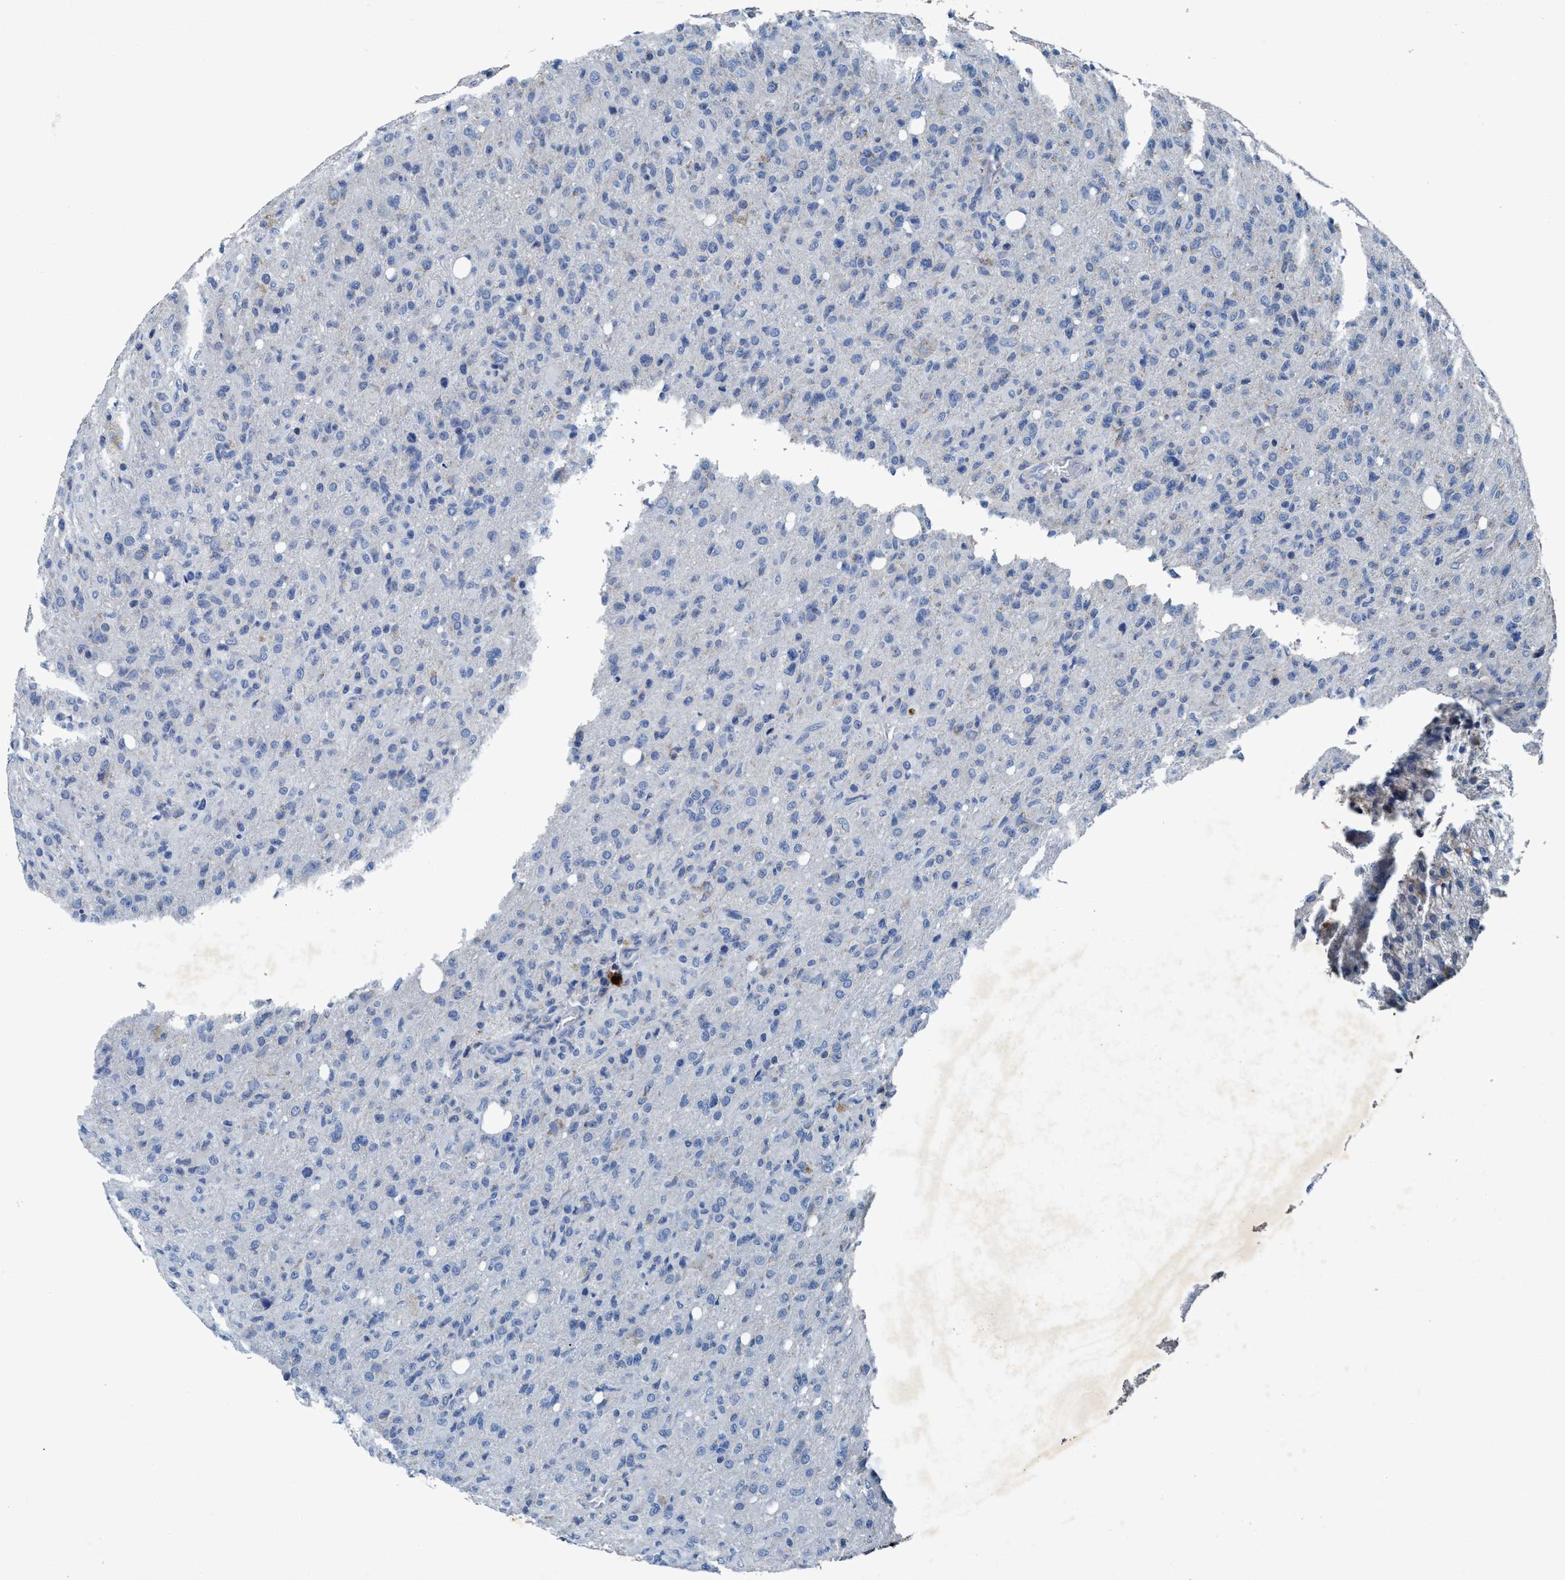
{"staining": {"intensity": "moderate", "quantity": "25%-75%", "location": "cytoplasmic/membranous"}, "tissue": "glioma", "cell_type": "Tumor cells", "image_type": "cancer", "snomed": [{"axis": "morphology", "description": "Glioma, malignant, High grade"}, {"axis": "topography", "description": "Brain"}], "caption": "Immunohistochemical staining of human glioma exhibits medium levels of moderate cytoplasmic/membranous expression in about 25%-75% of tumor cells.", "gene": "ANKFN1", "patient": {"sex": "female", "age": 57}}